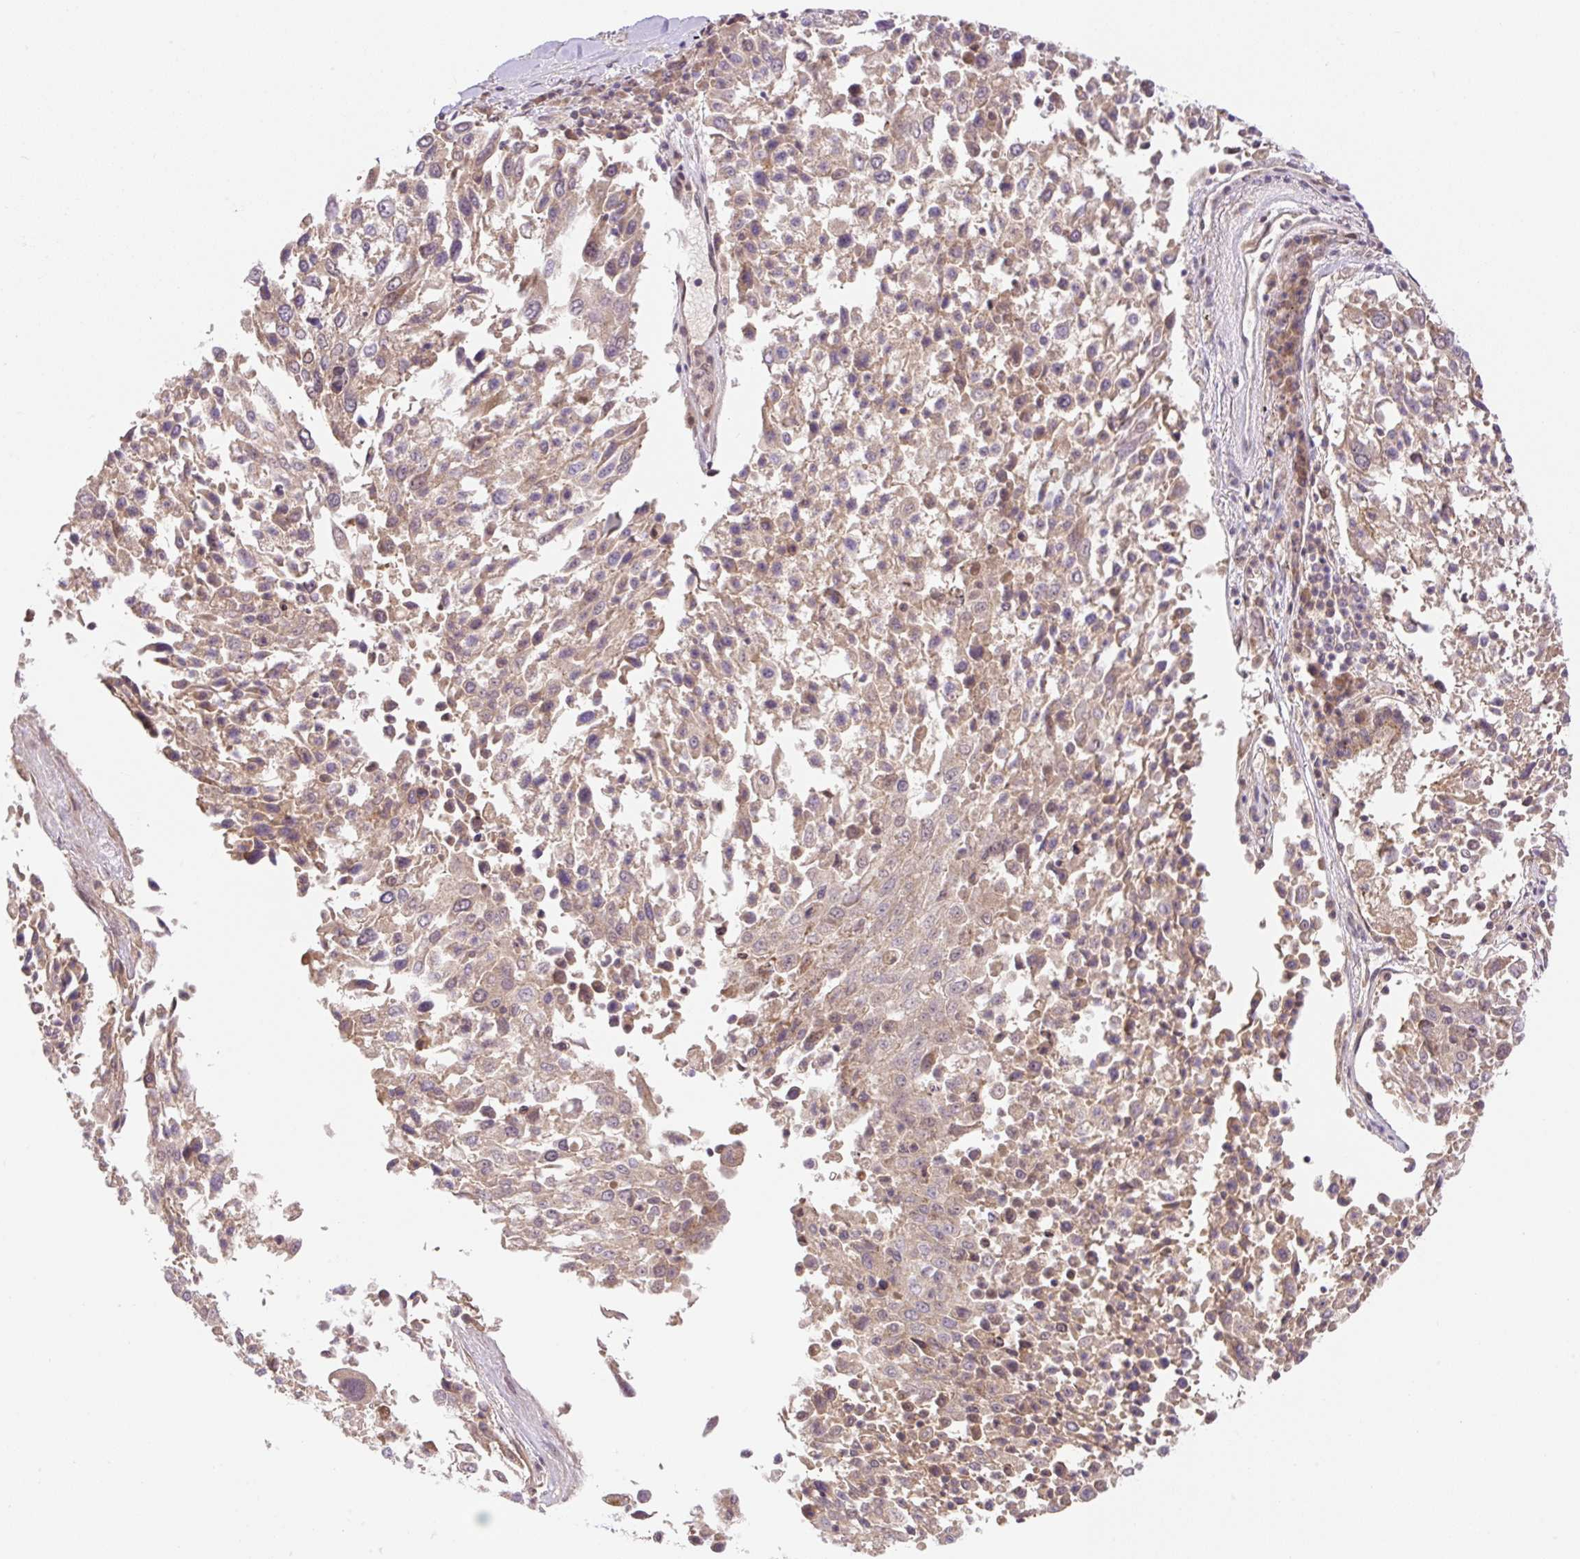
{"staining": {"intensity": "weak", "quantity": ">75%", "location": "cytoplasmic/membranous,nuclear"}, "tissue": "lung cancer", "cell_type": "Tumor cells", "image_type": "cancer", "snomed": [{"axis": "morphology", "description": "Squamous cell carcinoma, NOS"}, {"axis": "topography", "description": "Lung"}], "caption": "Immunohistochemistry of lung squamous cell carcinoma reveals low levels of weak cytoplasmic/membranous and nuclear positivity in about >75% of tumor cells.", "gene": "VPS25", "patient": {"sex": "male", "age": 65}}